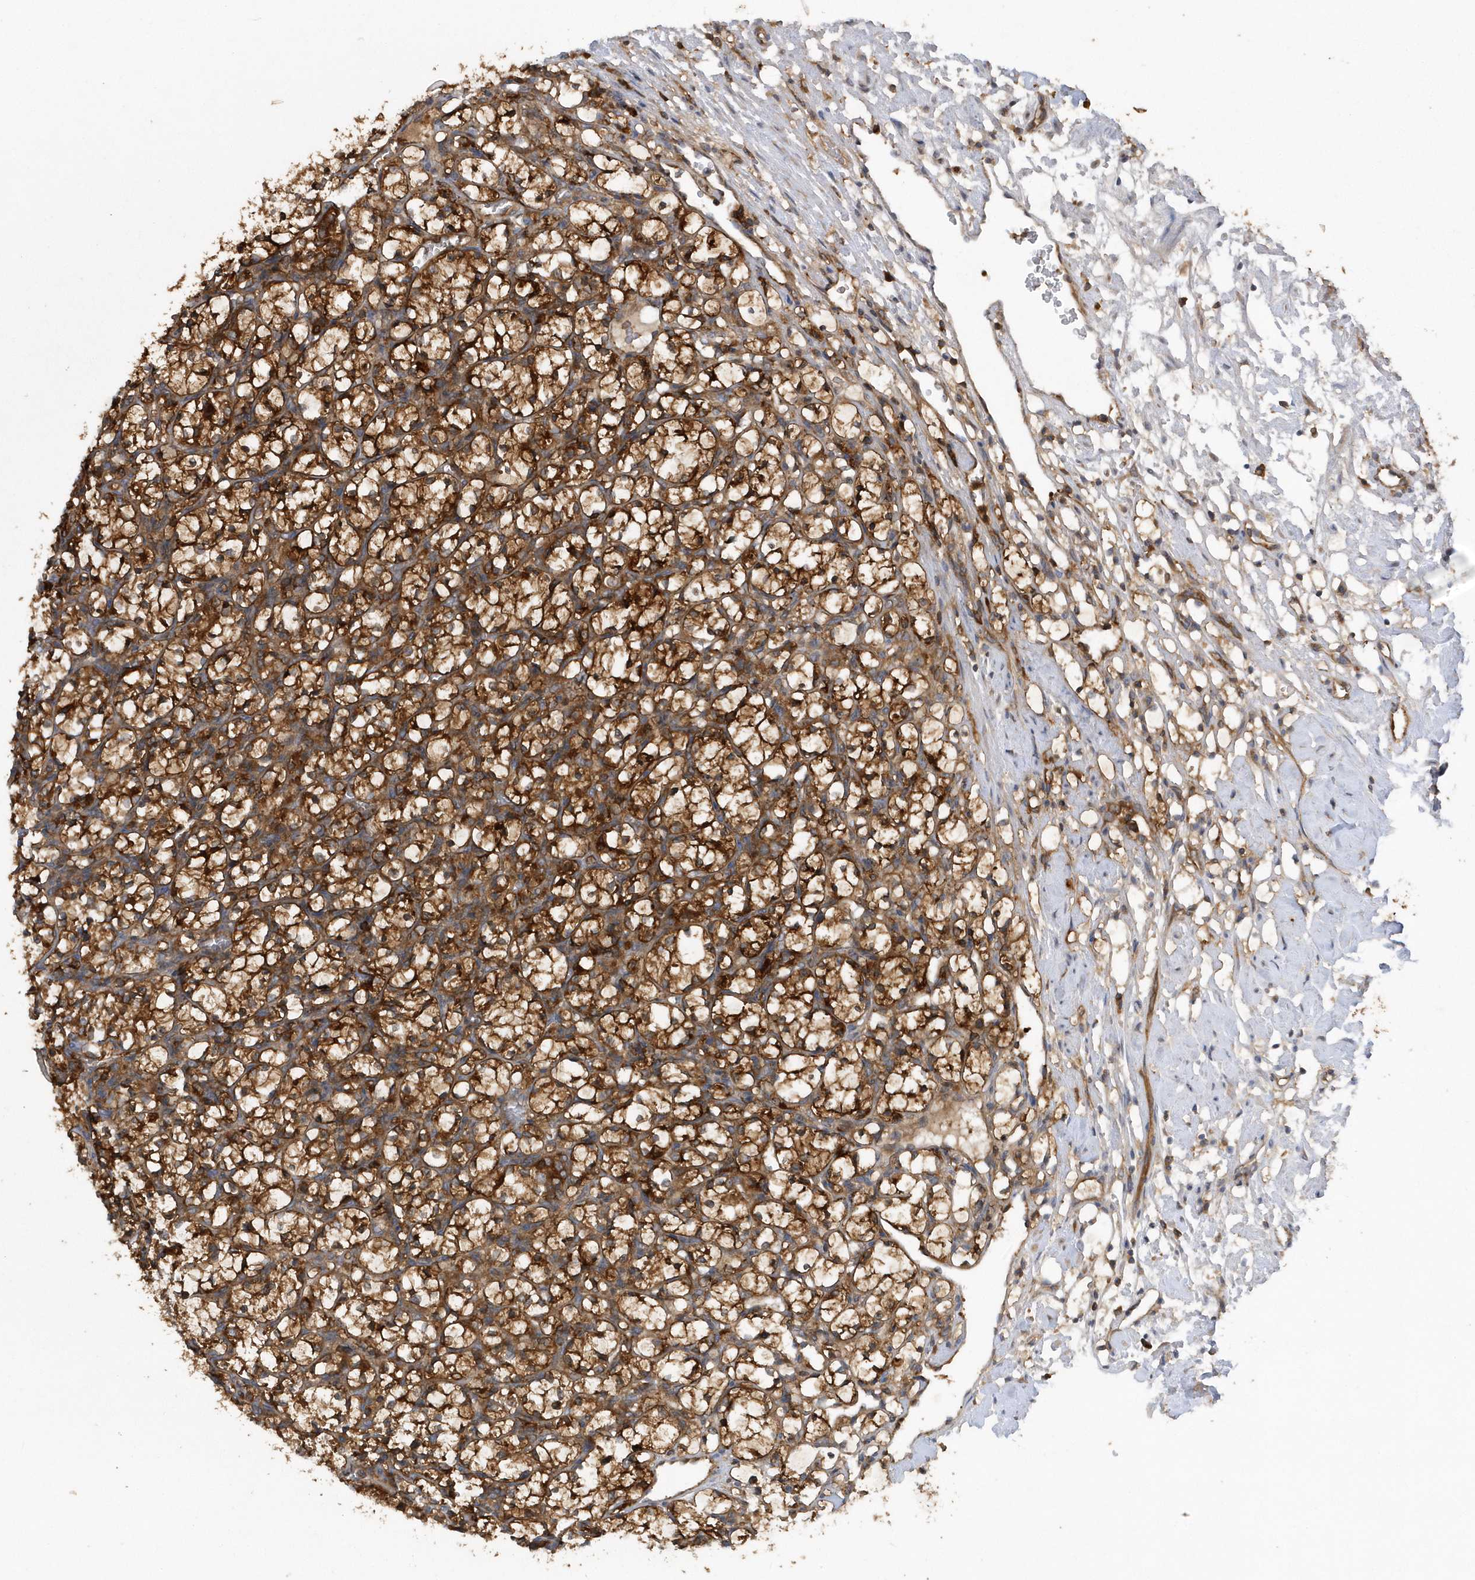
{"staining": {"intensity": "strong", "quantity": ">75%", "location": "cytoplasmic/membranous"}, "tissue": "renal cancer", "cell_type": "Tumor cells", "image_type": "cancer", "snomed": [{"axis": "morphology", "description": "Adenocarcinoma, NOS"}, {"axis": "topography", "description": "Kidney"}], "caption": "Strong cytoplasmic/membranous staining for a protein is appreciated in approximately >75% of tumor cells of renal cancer (adenocarcinoma) using immunohistochemistry (IHC).", "gene": "PAICS", "patient": {"sex": "female", "age": 69}}